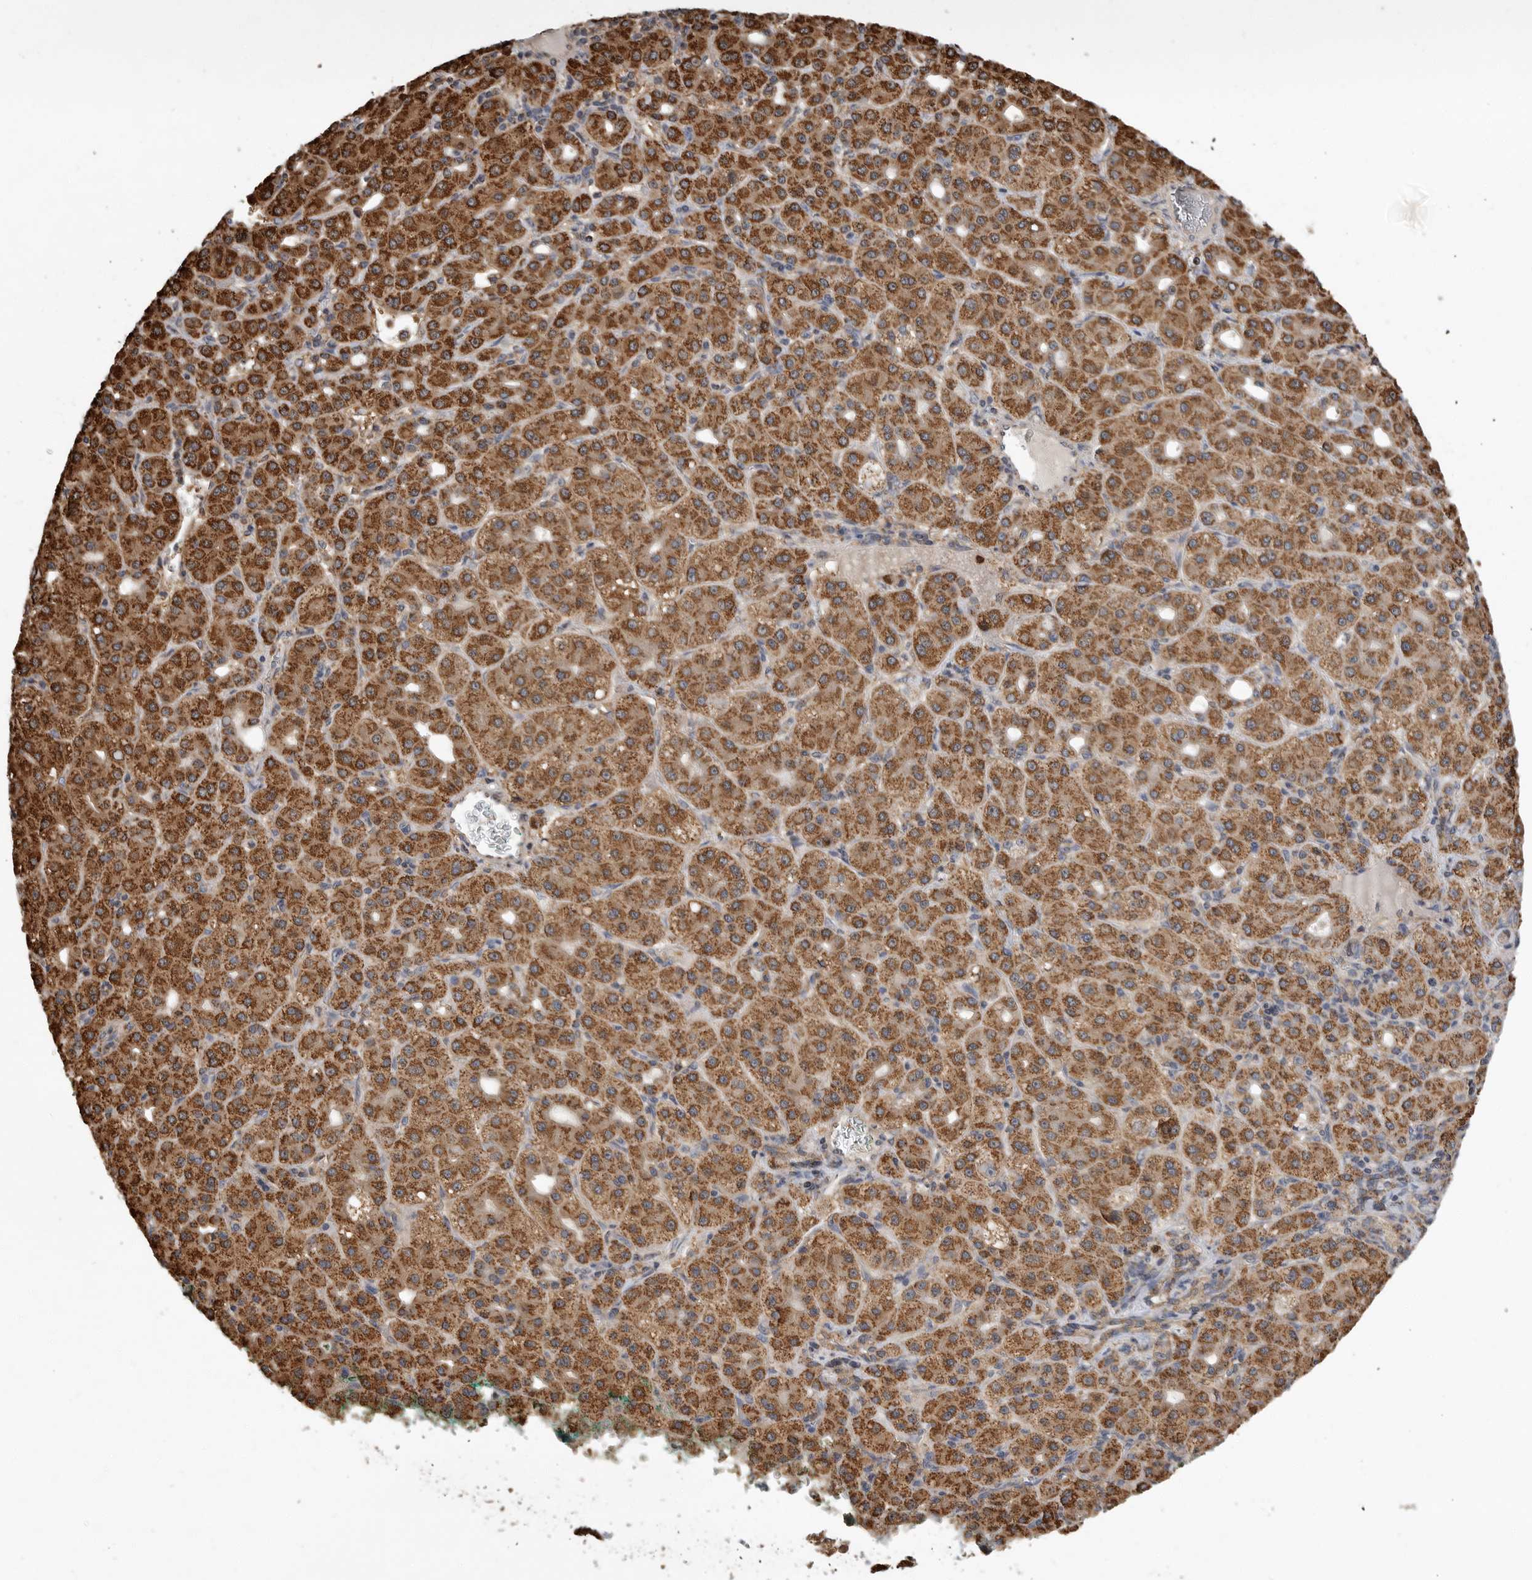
{"staining": {"intensity": "strong", "quantity": ">75%", "location": "cytoplasmic/membranous"}, "tissue": "liver cancer", "cell_type": "Tumor cells", "image_type": "cancer", "snomed": [{"axis": "morphology", "description": "Carcinoma, Hepatocellular, NOS"}, {"axis": "topography", "description": "Liver"}], "caption": "Liver cancer was stained to show a protein in brown. There is high levels of strong cytoplasmic/membranous positivity in about >75% of tumor cells.", "gene": "GCNT2", "patient": {"sex": "male", "age": 65}}